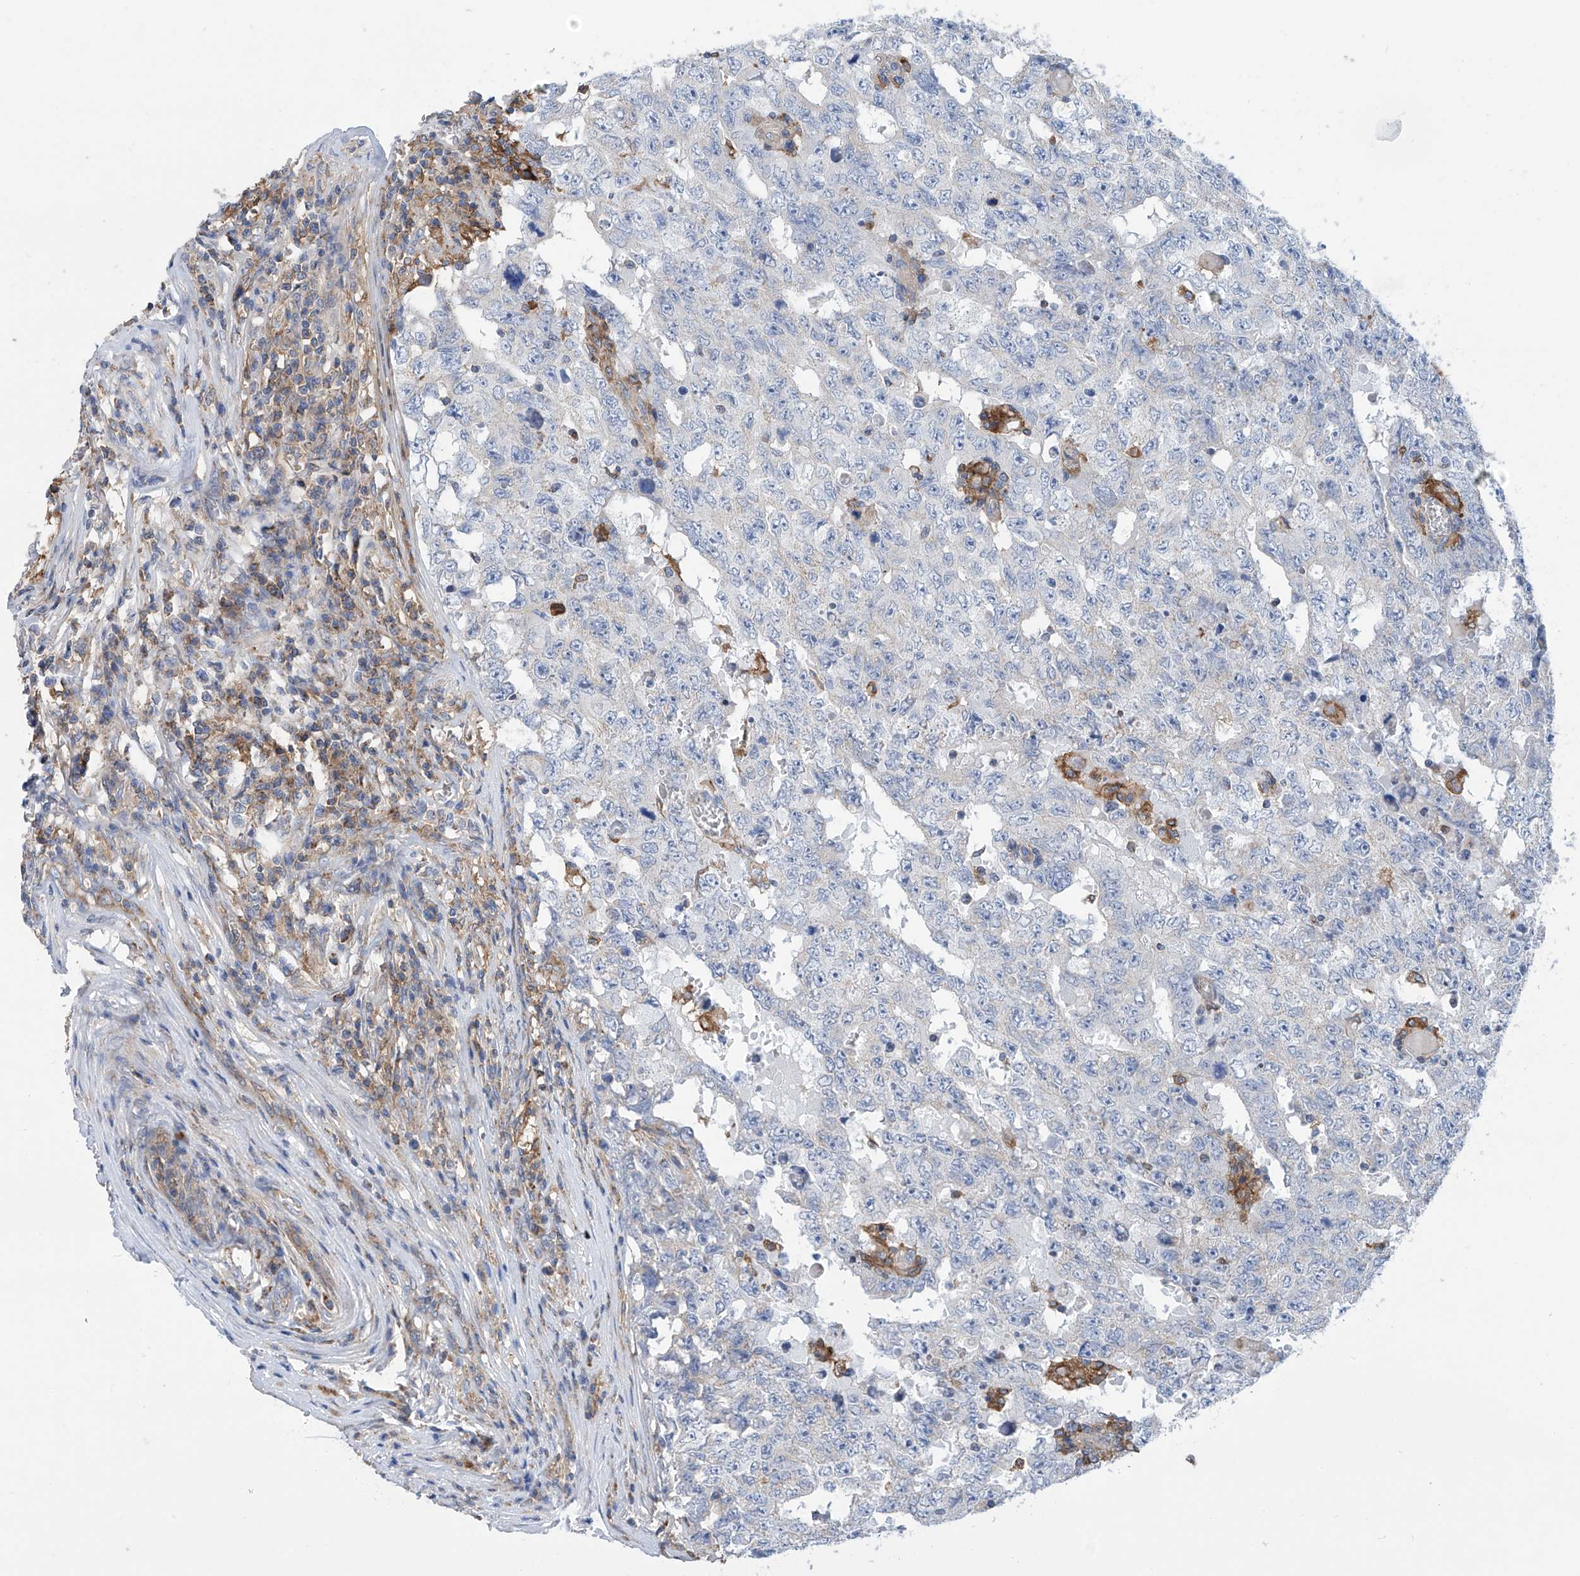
{"staining": {"intensity": "negative", "quantity": "none", "location": "none"}, "tissue": "testis cancer", "cell_type": "Tumor cells", "image_type": "cancer", "snomed": [{"axis": "morphology", "description": "Carcinoma, Embryonal, NOS"}, {"axis": "topography", "description": "Testis"}], "caption": "Immunohistochemical staining of human testis cancer exhibits no significant positivity in tumor cells.", "gene": "P2RX7", "patient": {"sex": "male", "age": 26}}